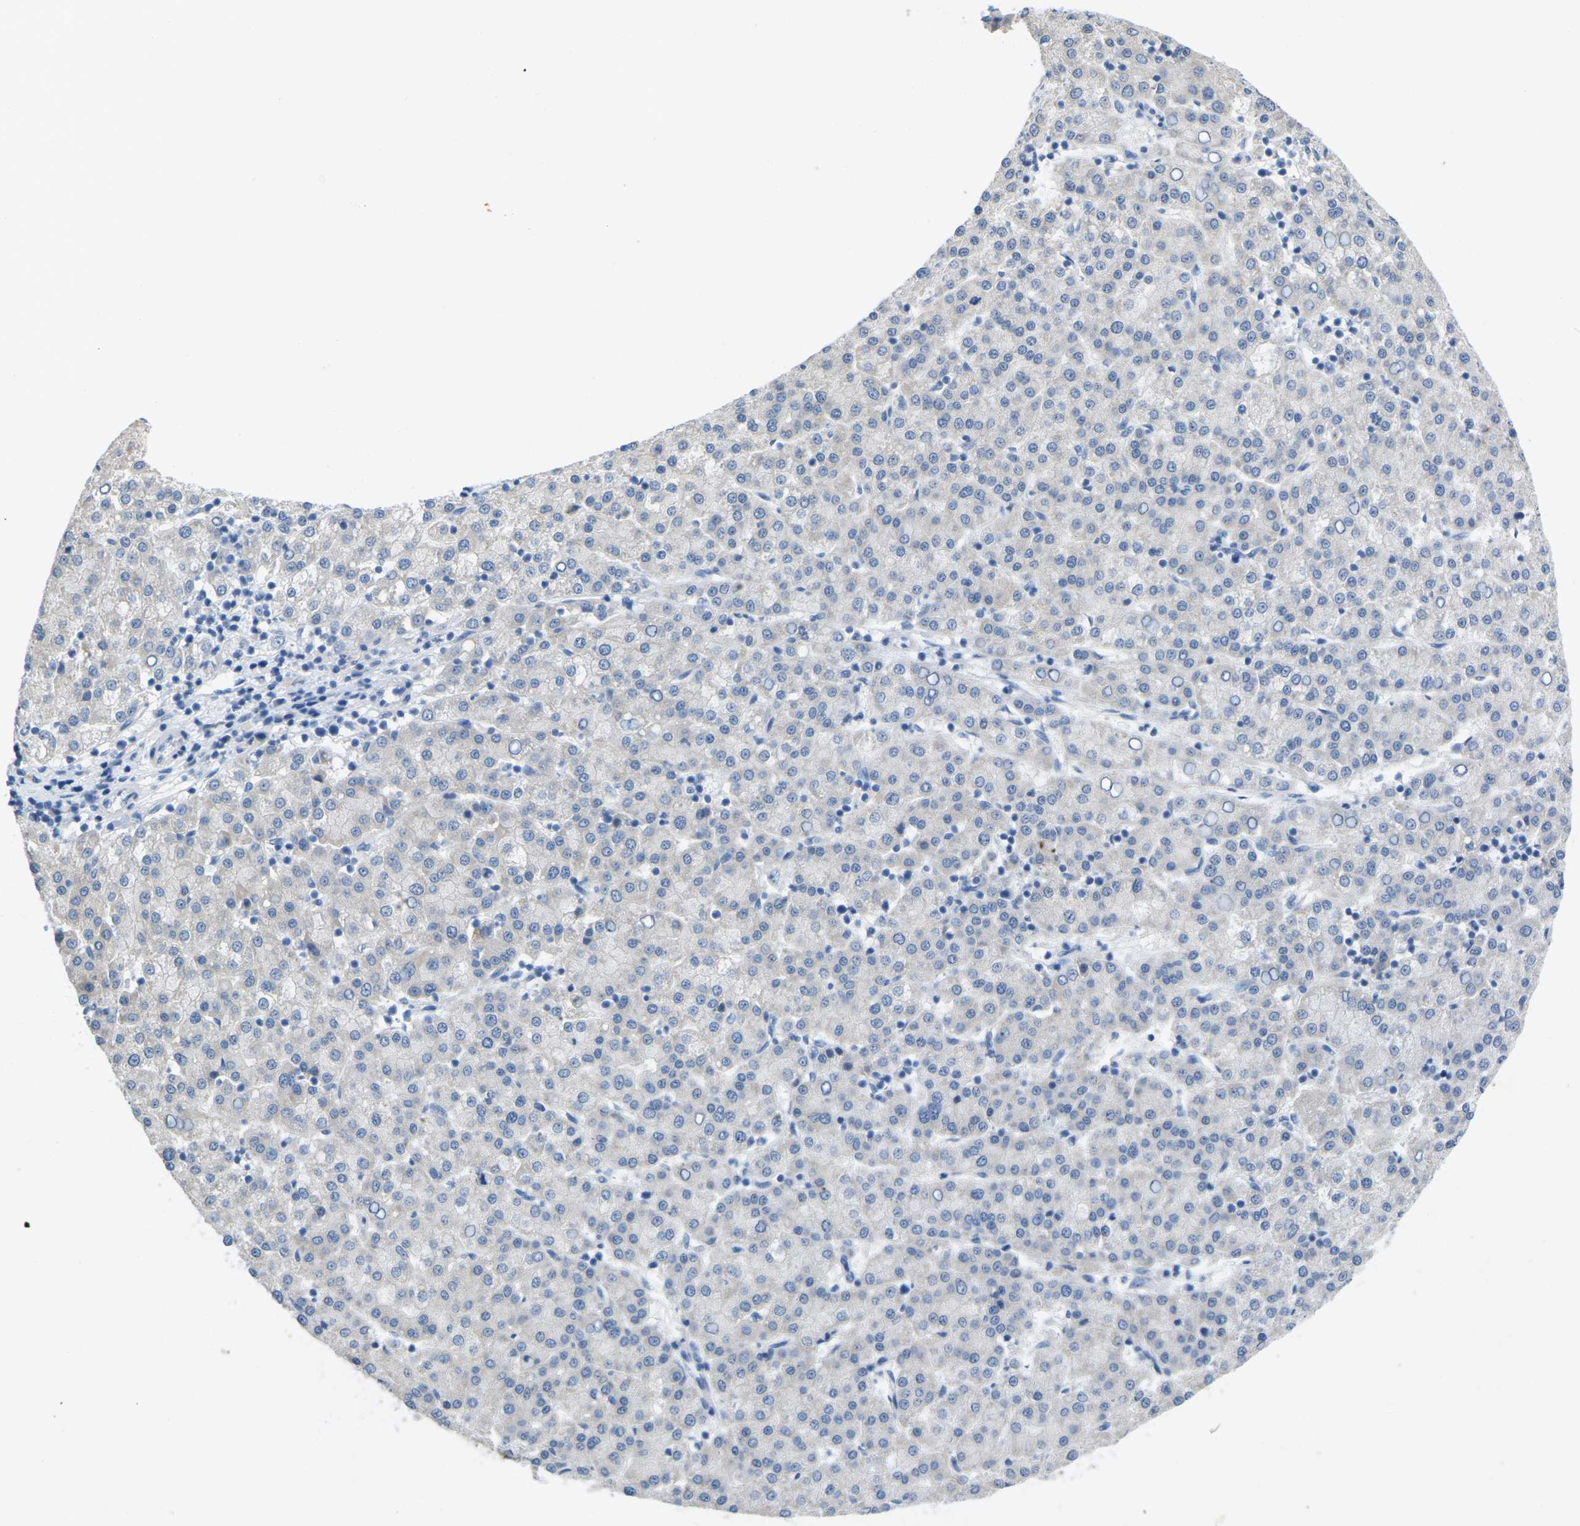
{"staining": {"intensity": "negative", "quantity": "none", "location": "none"}, "tissue": "liver cancer", "cell_type": "Tumor cells", "image_type": "cancer", "snomed": [{"axis": "morphology", "description": "Carcinoma, Hepatocellular, NOS"}, {"axis": "topography", "description": "Liver"}], "caption": "Tumor cells are negative for brown protein staining in liver hepatocellular carcinoma.", "gene": "TNNI3", "patient": {"sex": "female", "age": 58}}